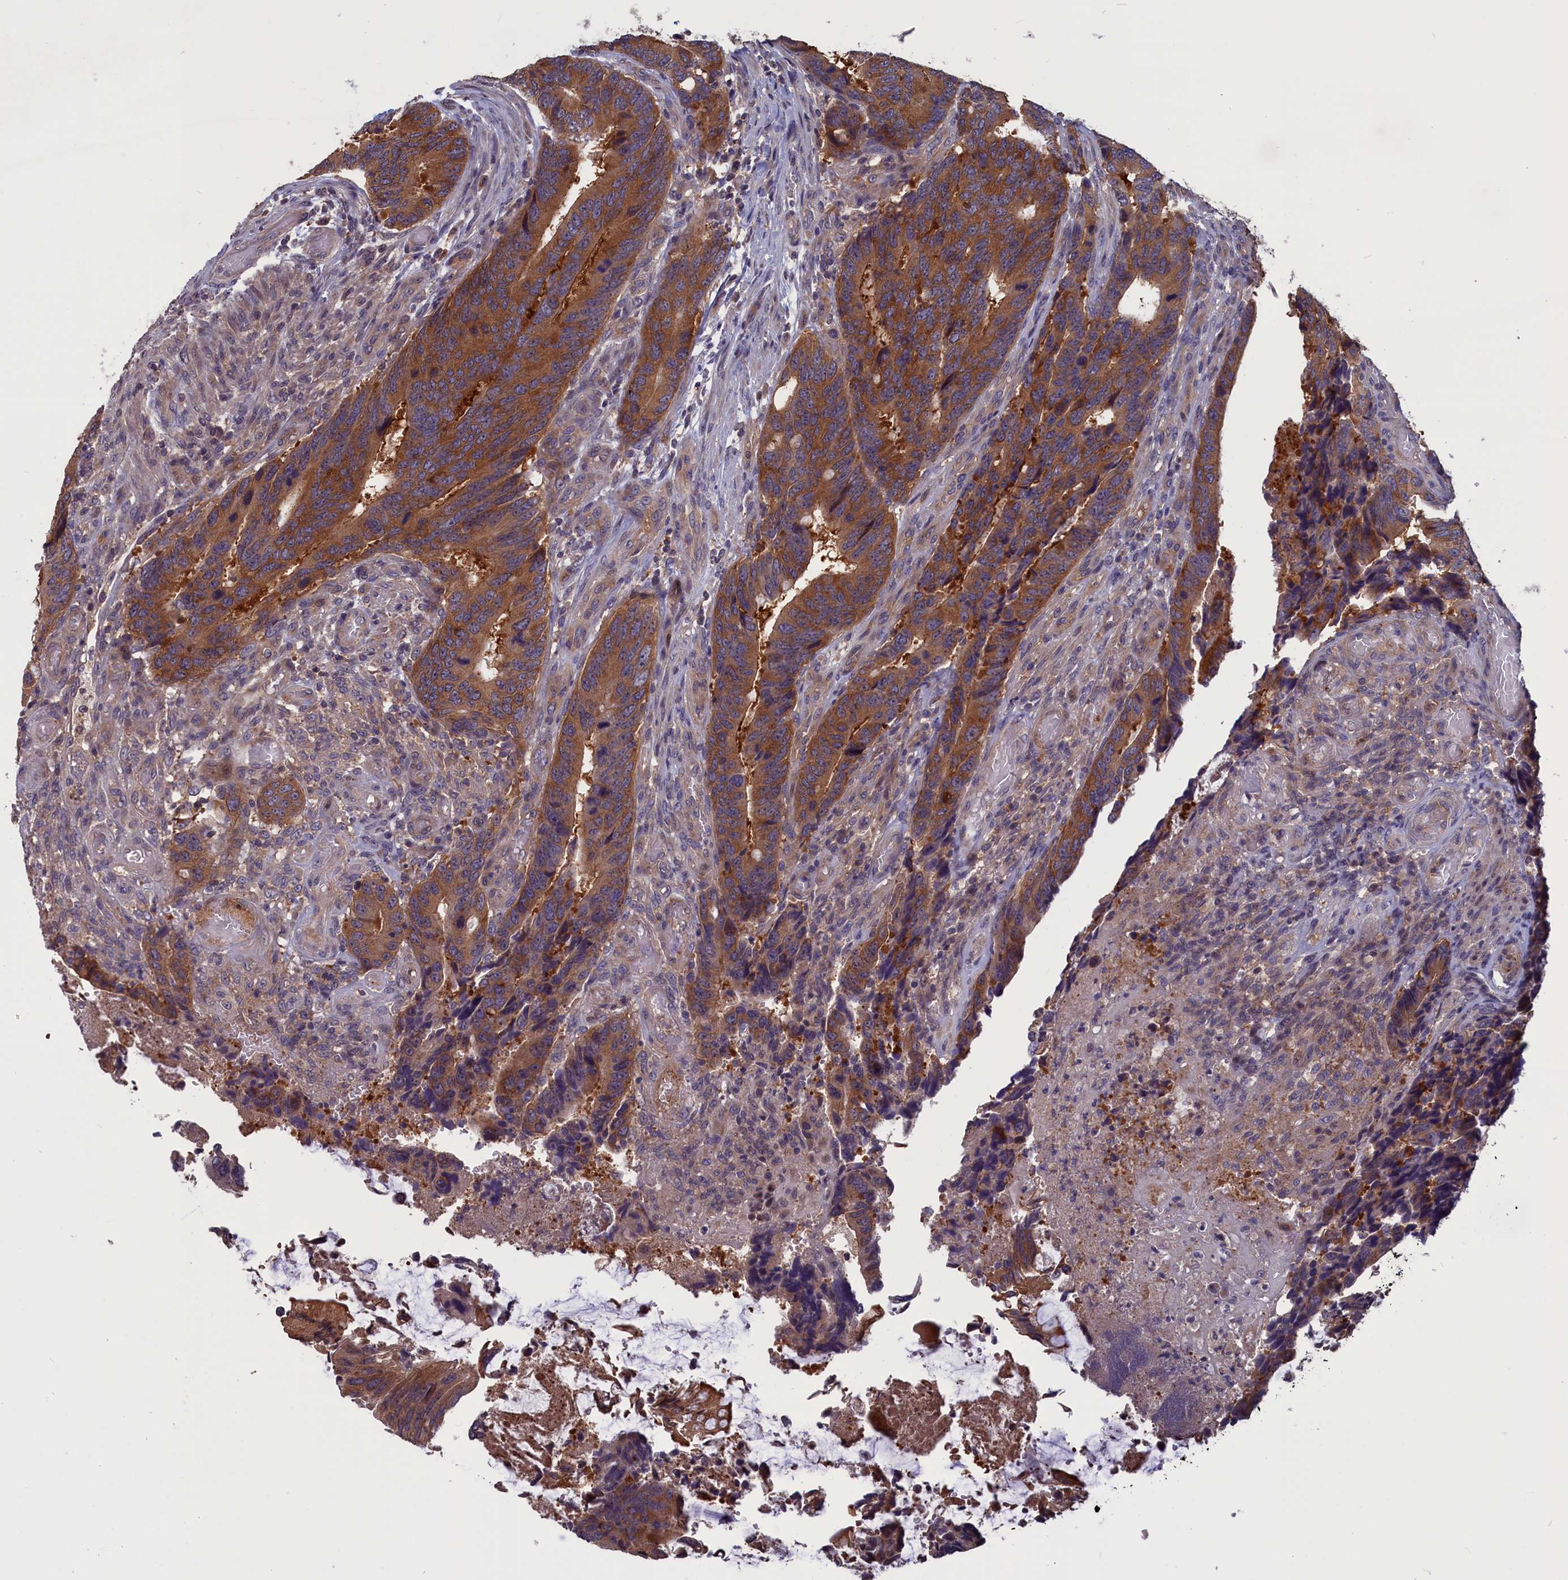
{"staining": {"intensity": "moderate", "quantity": ">75%", "location": "cytoplasmic/membranous"}, "tissue": "colorectal cancer", "cell_type": "Tumor cells", "image_type": "cancer", "snomed": [{"axis": "morphology", "description": "Adenocarcinoma, NOS"}, {"axis": "topography", "description": "Colon"}], "caption": "DAB (3,3'-diaminobenzidine) immunohistochemical staining of human colorectal cancer shows moderate cytoplasmic/membranous protein staining in approximately >75% of tumor cells.", "gene": "CACTIN", "patient": {"sex": "male", "age": 87}}